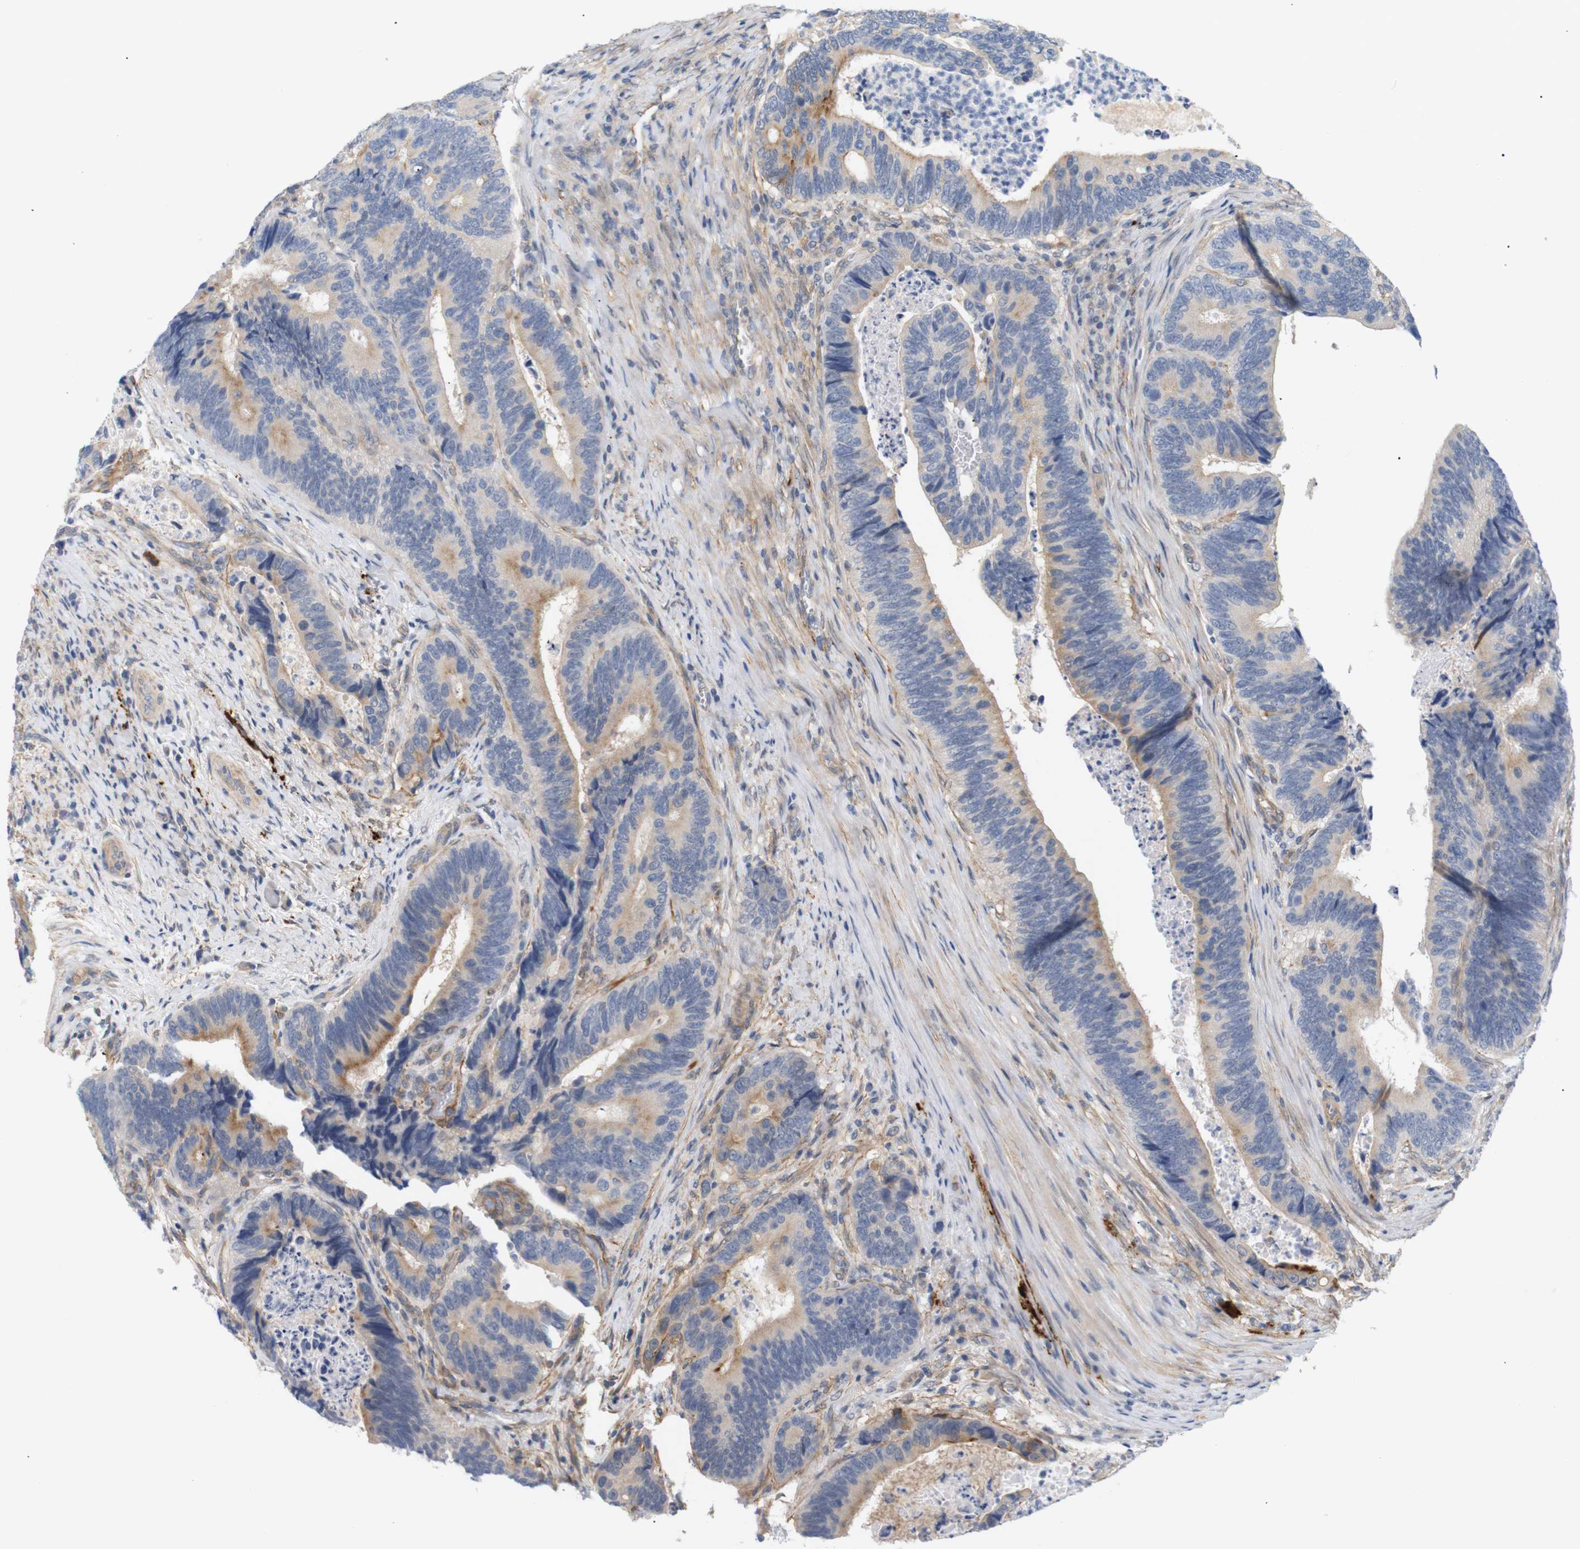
{"staining": {"intensity": "weak", "quantity": ">75%", "location": "cytoplasmic/membranous"}, "tissue": "colorectal cancer", "cell_type": "Tumor cells", "image_type": "cancer", "snomed": [{"axis": "morphology", "description": "Inflammation, NOS"}, {"axis": "morphology", "description": "Adenocarcinoma, NOS"}, {"axis": "topography", "description": "Colon"}], "caption": "Immunohistochemical staining of human adenocarcinoma (colorectal) exhibits low levels of weak cytoplasmic/membranous protein staining in about >75% of tumor cells.", "gene": "STMN3", "patient": {"sex": "male", "age": 72}}